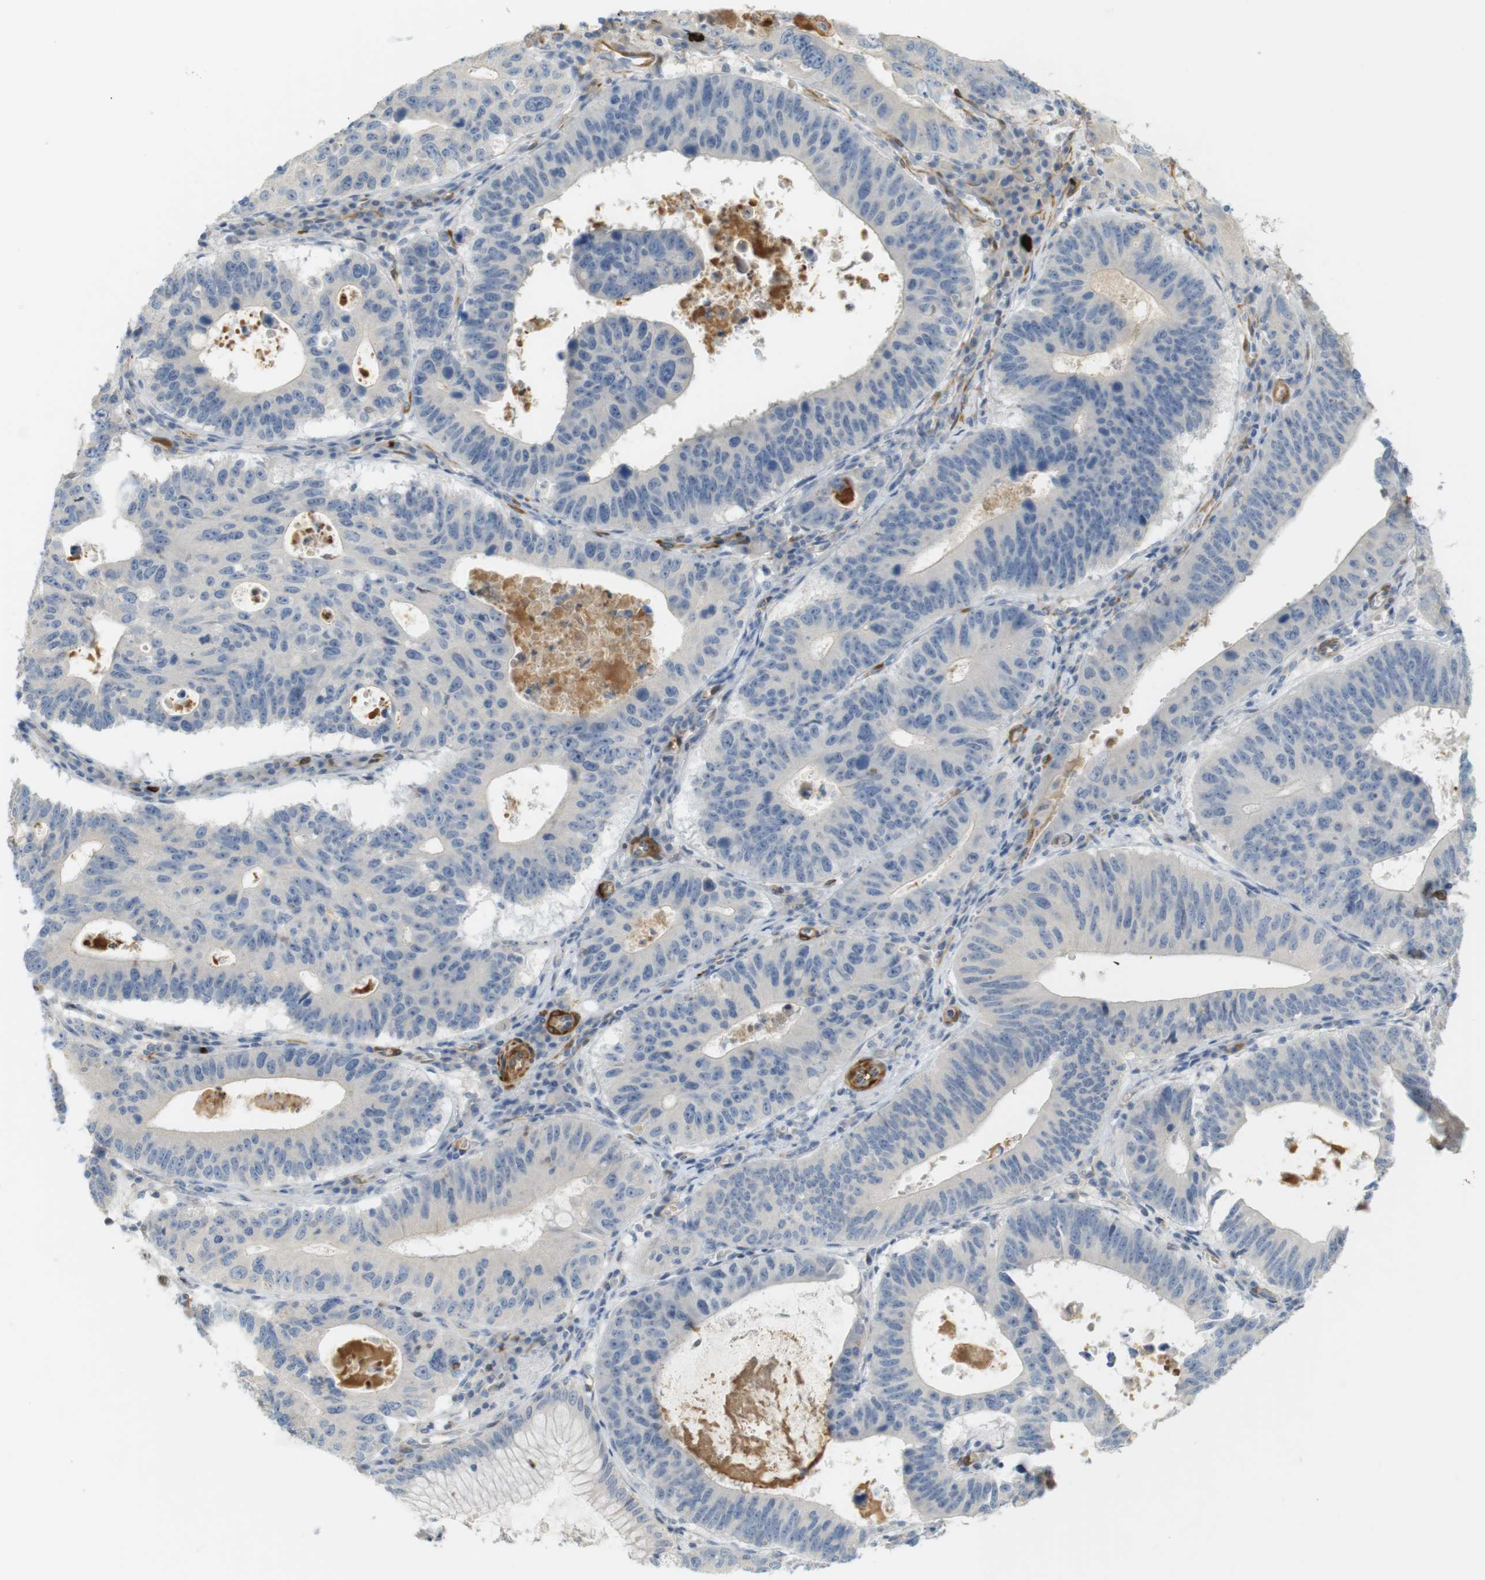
{"staining": {"intensity": "negative", "quantity": "none", "location": "none"}, "tissue": "stomach cancer", "cell_type": "Tumor cells", "image_type": "cancer", "snomed": [{"axis": "morphology", "description": "Adenocarcinoma, NOS"}, {"axis": "topography", "description": "Stomach"}], "caption": "This is an IHC photomicrograph of human adenocarcinoma (stomach). There is no positivity in tumor cells.", "gene": "PDE3A", "patient": {"sex": "male", "age": 59}}